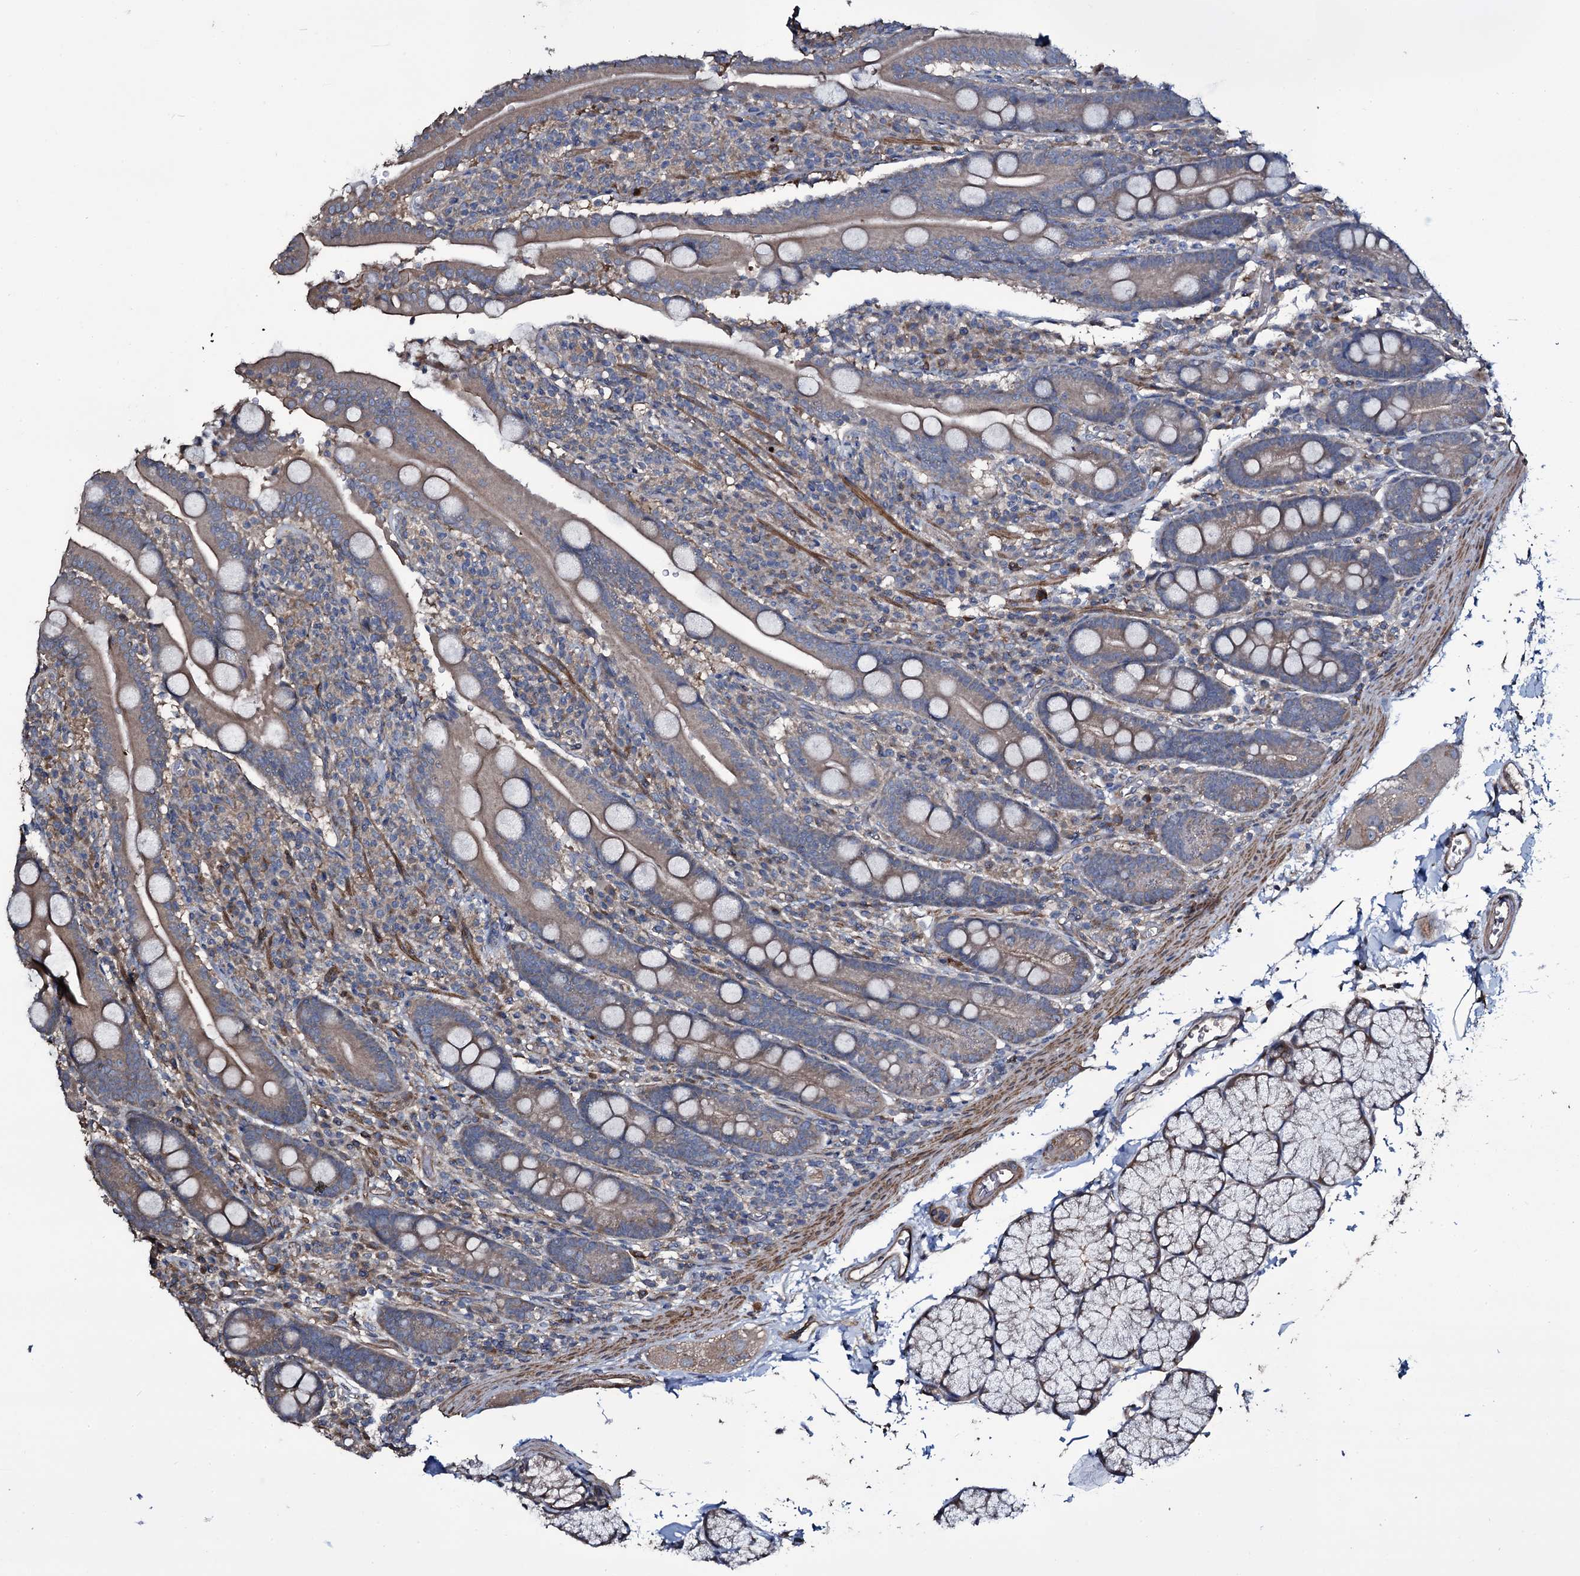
{"staining": {"intensity": "moderate", "quantity": "<25%", "location": "cytoplasmic/membranous"}, "tissue": "duodenum", "cell_type": "Glandular cells", "image_type": "normal", "snomed": [{"axis": "morphology", "description": "Normal tissue, NOS"}, {"axis": "topography", "description": "Duodenum"}], "caption": "Immunohistochemistry (DAB) staining of benign duodenum reveals moderate cytoplasmic/membranous protein expression in approximately <25% of glandular cells.", "gene": "WIPF3", "patient": {"sex": "male", "age": 35}}